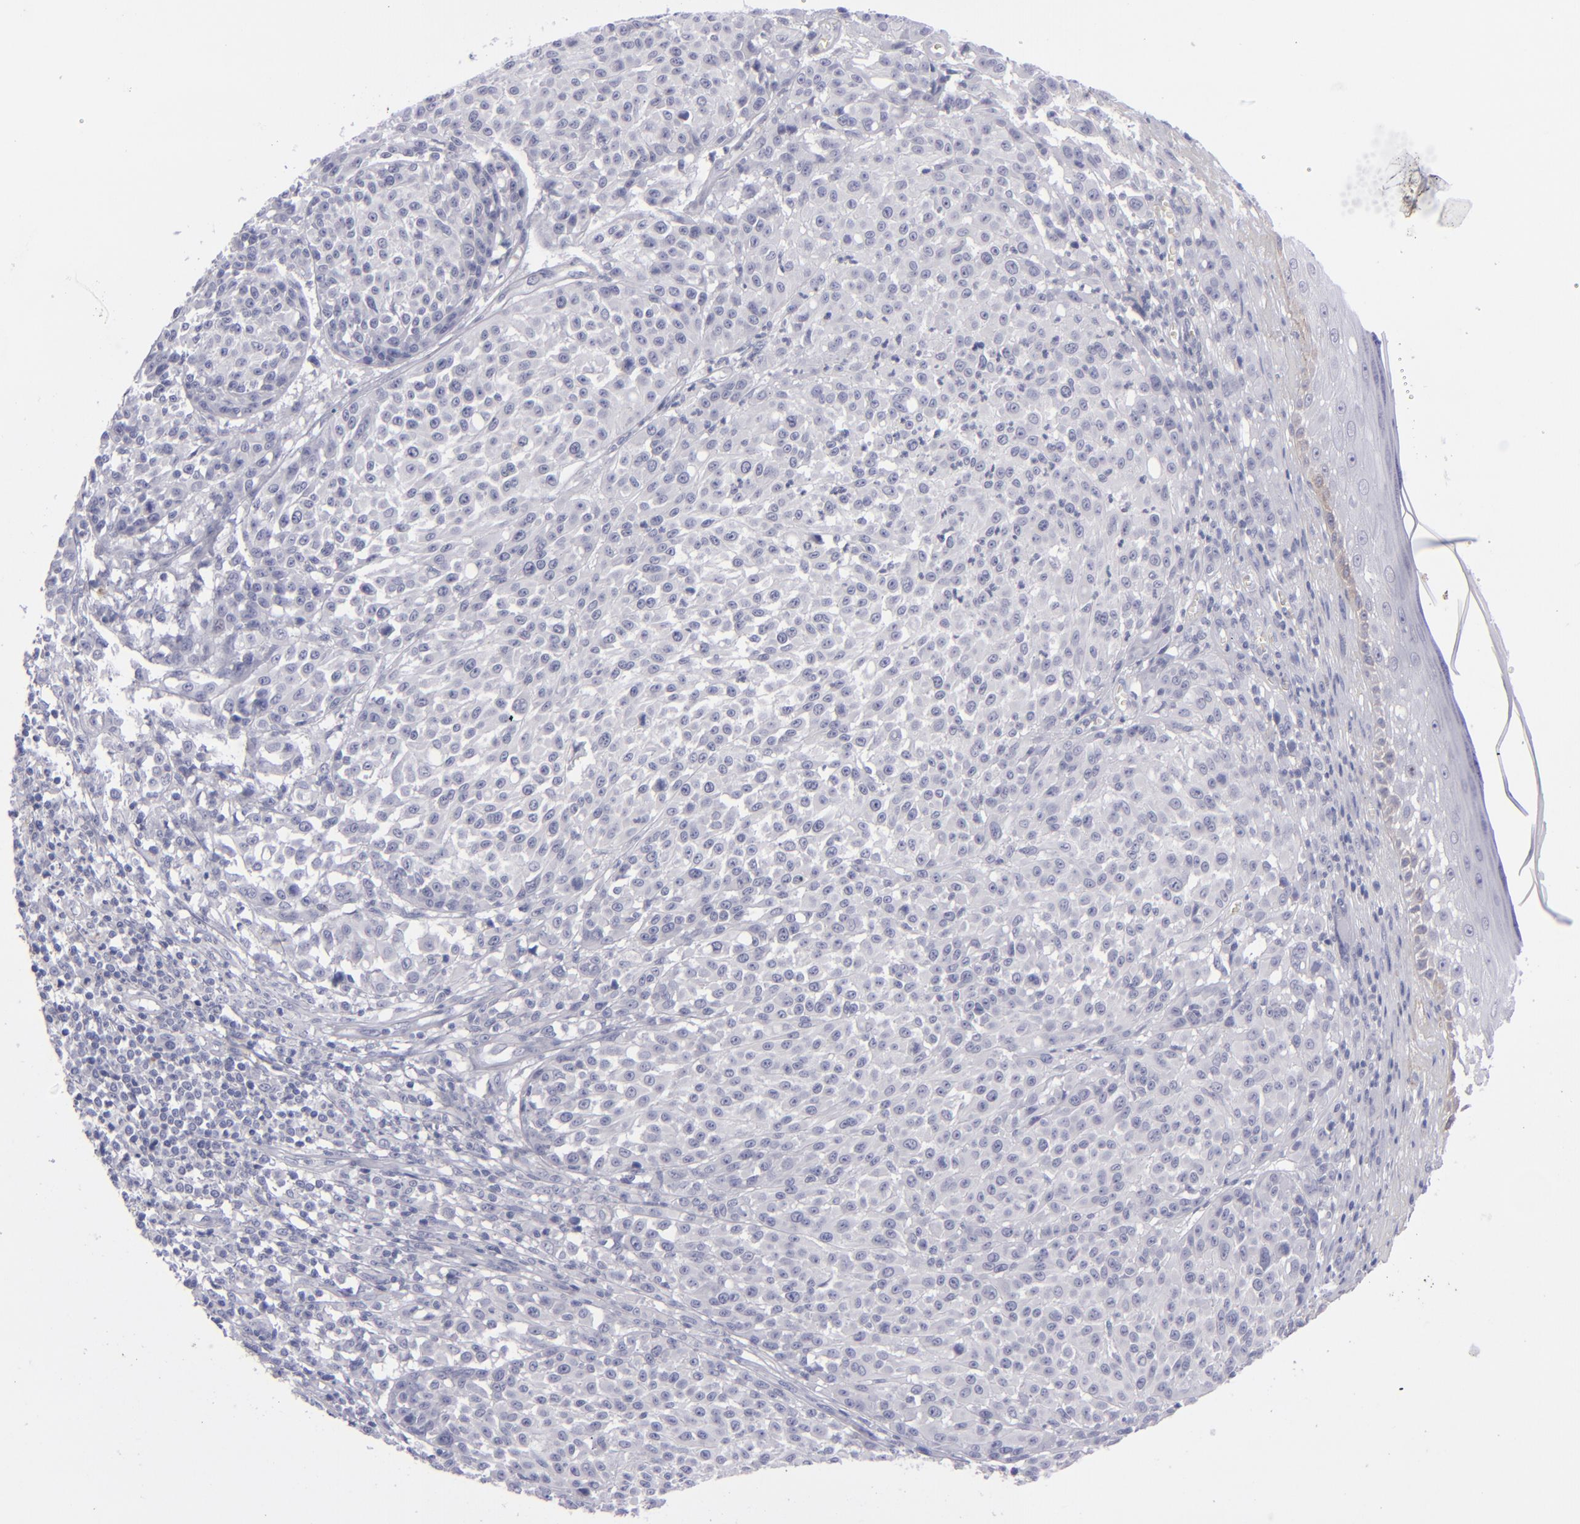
{"staining": {"intensity": "negative", "quantity": "none", "location": "none"}, "tissue": "melanoma", "cell_type": "Tumor cells", "image_type": "cancer", "snomed": [{"axis": "morphology", "description": "Malignant melanoma, NOS"}, {"axis": "topography", "description": "Skin"}], "caption": "This is an IHC histopathology image of melanoma. There is no expression in tumor cells.", "gene": "ITGB4", "patient": {"sex": "female", "age": 49}}